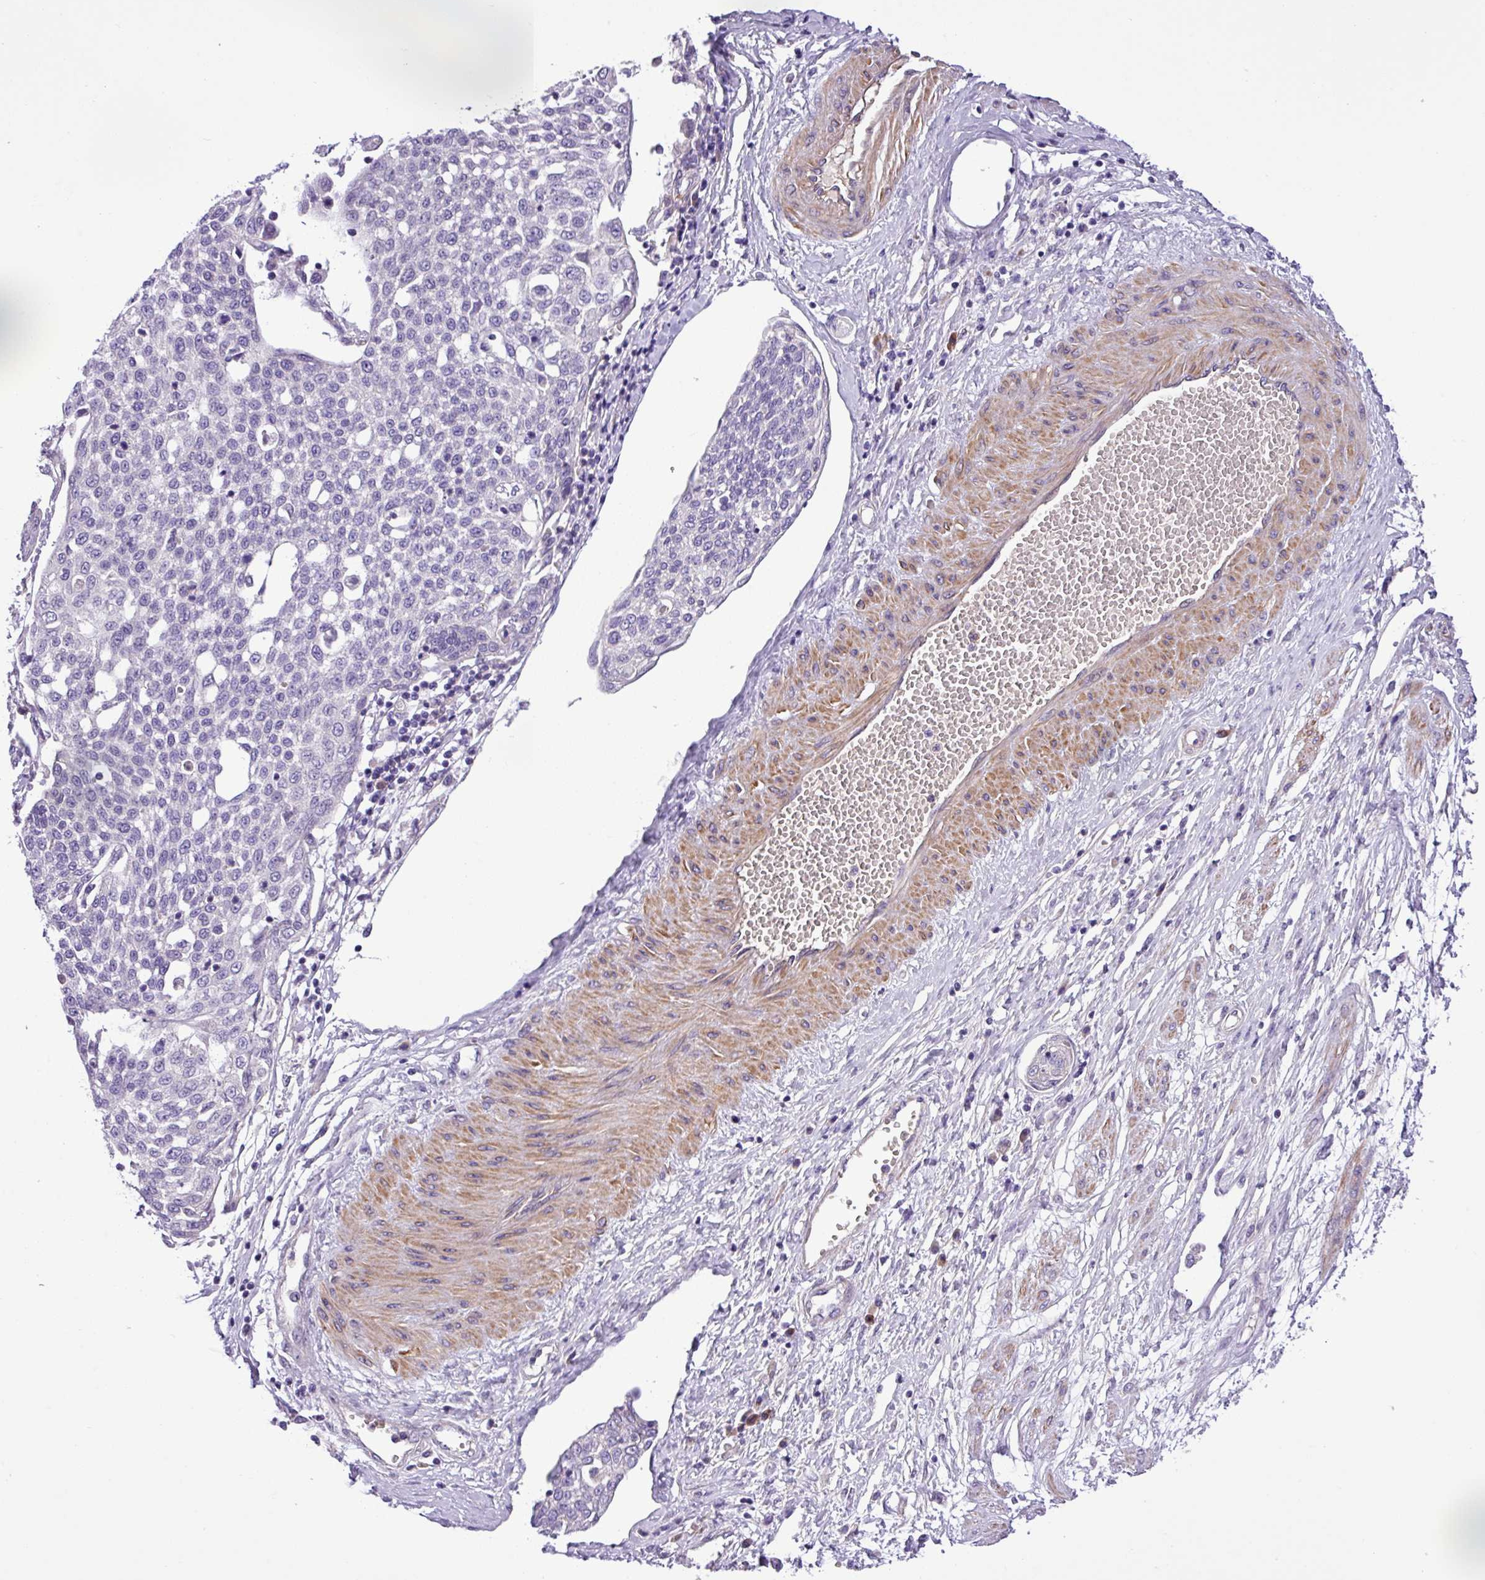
{"staining": {"intensity": "negative", "quantity": "none", "location": "none"}, "tissue": "cervical cancer", "cell_type": "Tumor cells", "image_type": "cancer", "snomed": [{"axis": "morphology", "description": "Squamous cell carcinoma, NOS"}, {"axis": "topography", "description": "Cervix"}], "caption": "Immunohistochemistry histopathology image of neoplastic tissue: cervical cancer stained with DAB (3,3'-diaminobenzidine) demonstrates no significant protein expression in tumor cells.", "gene": "C11orf91", "patient": {"sex": "female", "age": 34}}